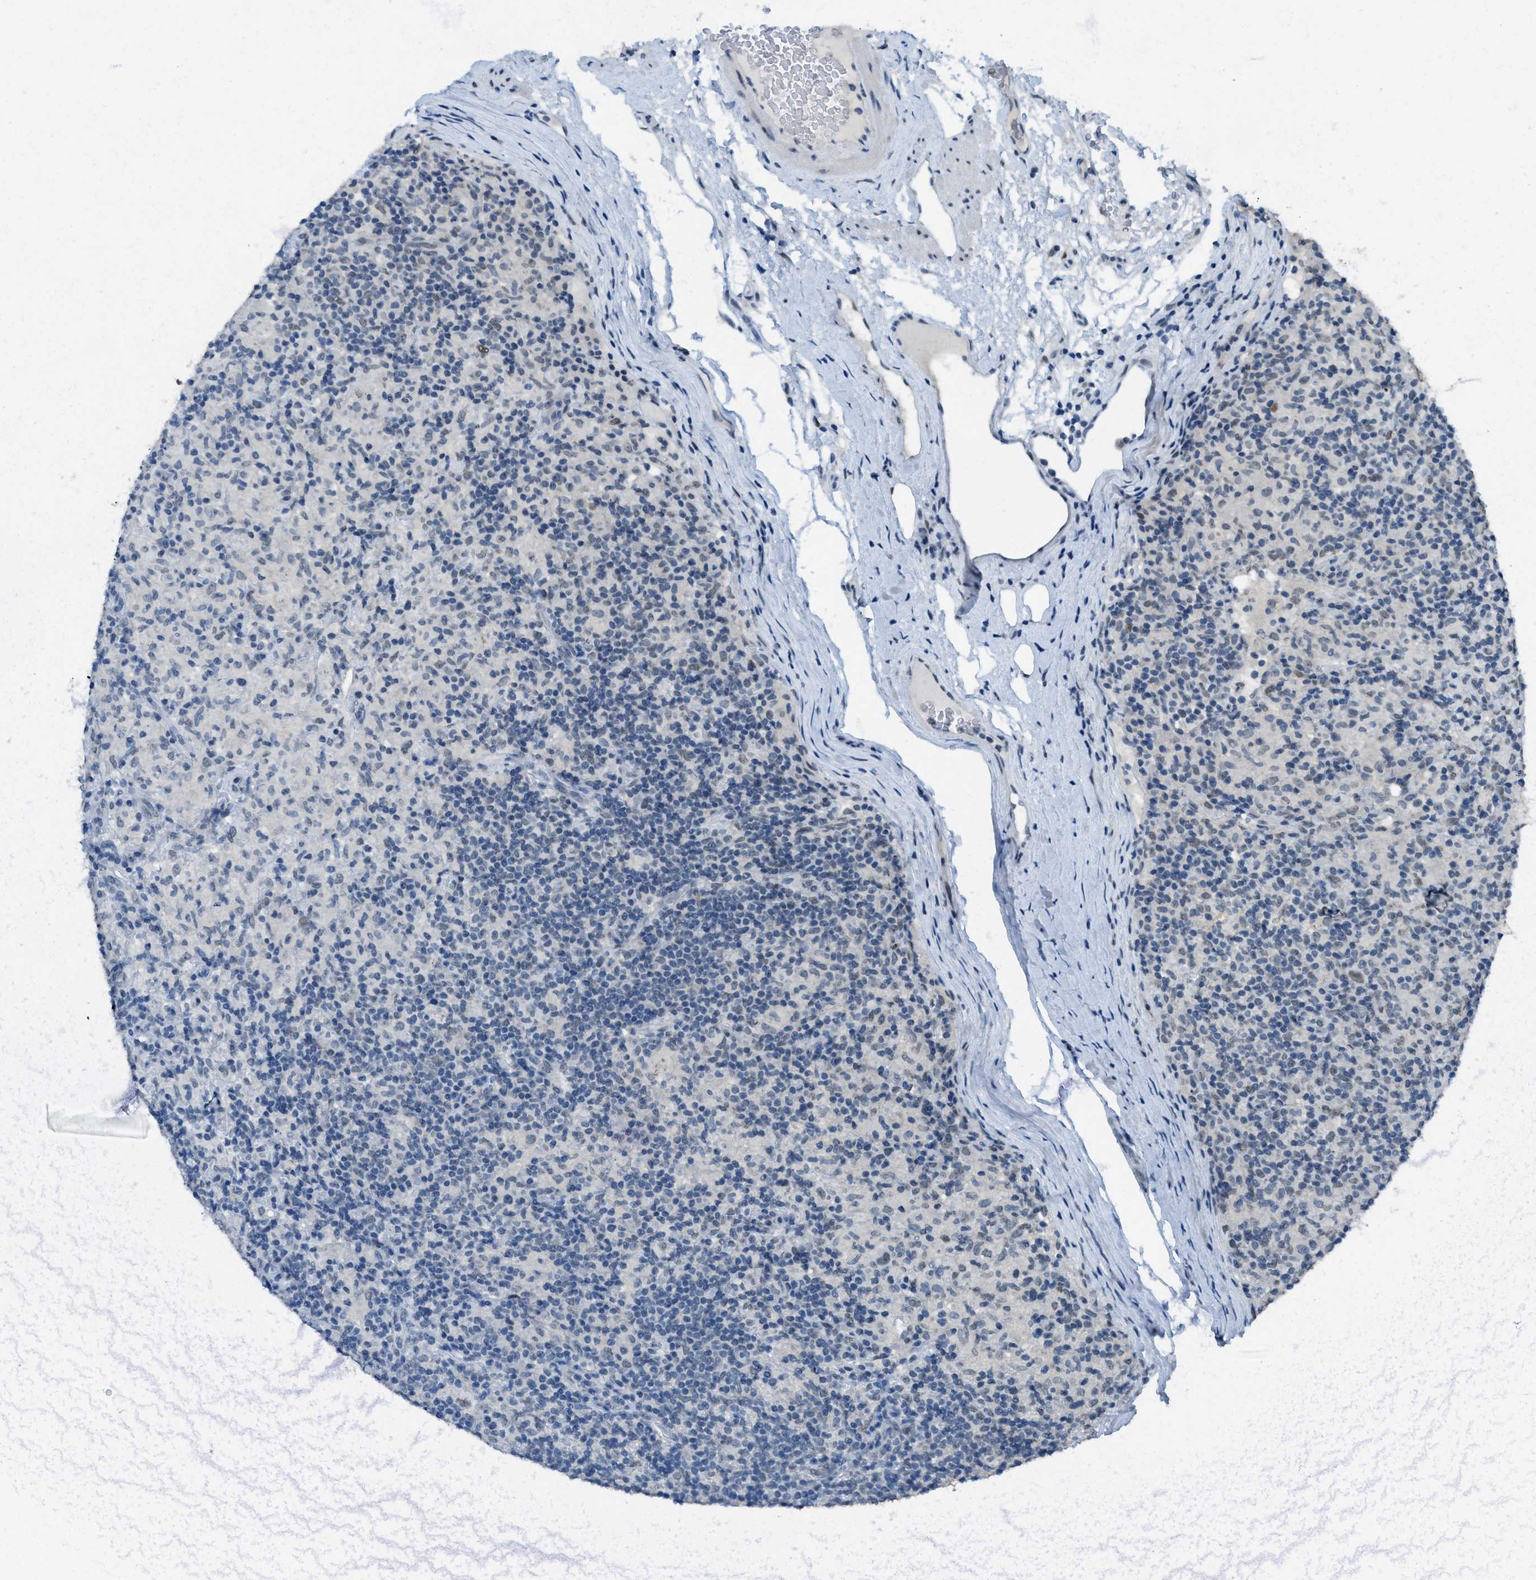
{"staining": {"intensity": "weak", "quantity": "25%-75%", "location": "nuclear"}, "tissue": "lymphoma", "cell_type": "Tumor cells", "image_type": "cancer", "snomed": [{"axis": "morphology", "description": "Hodgkin's disease, NOS"}, {"axis": "topography", "description": "Lymph node"}], "caption": "Immunohistochemistry micrograph of neoplastic tissue: lymphoma stained using immunohistochemistry exhibits low levels of weak protein expression localized specifically in the nuclear of tumor cells, appearing as a nuclear brown color.", "gene": "TTC13", "patient": {"sex": "male", "age": 70}}